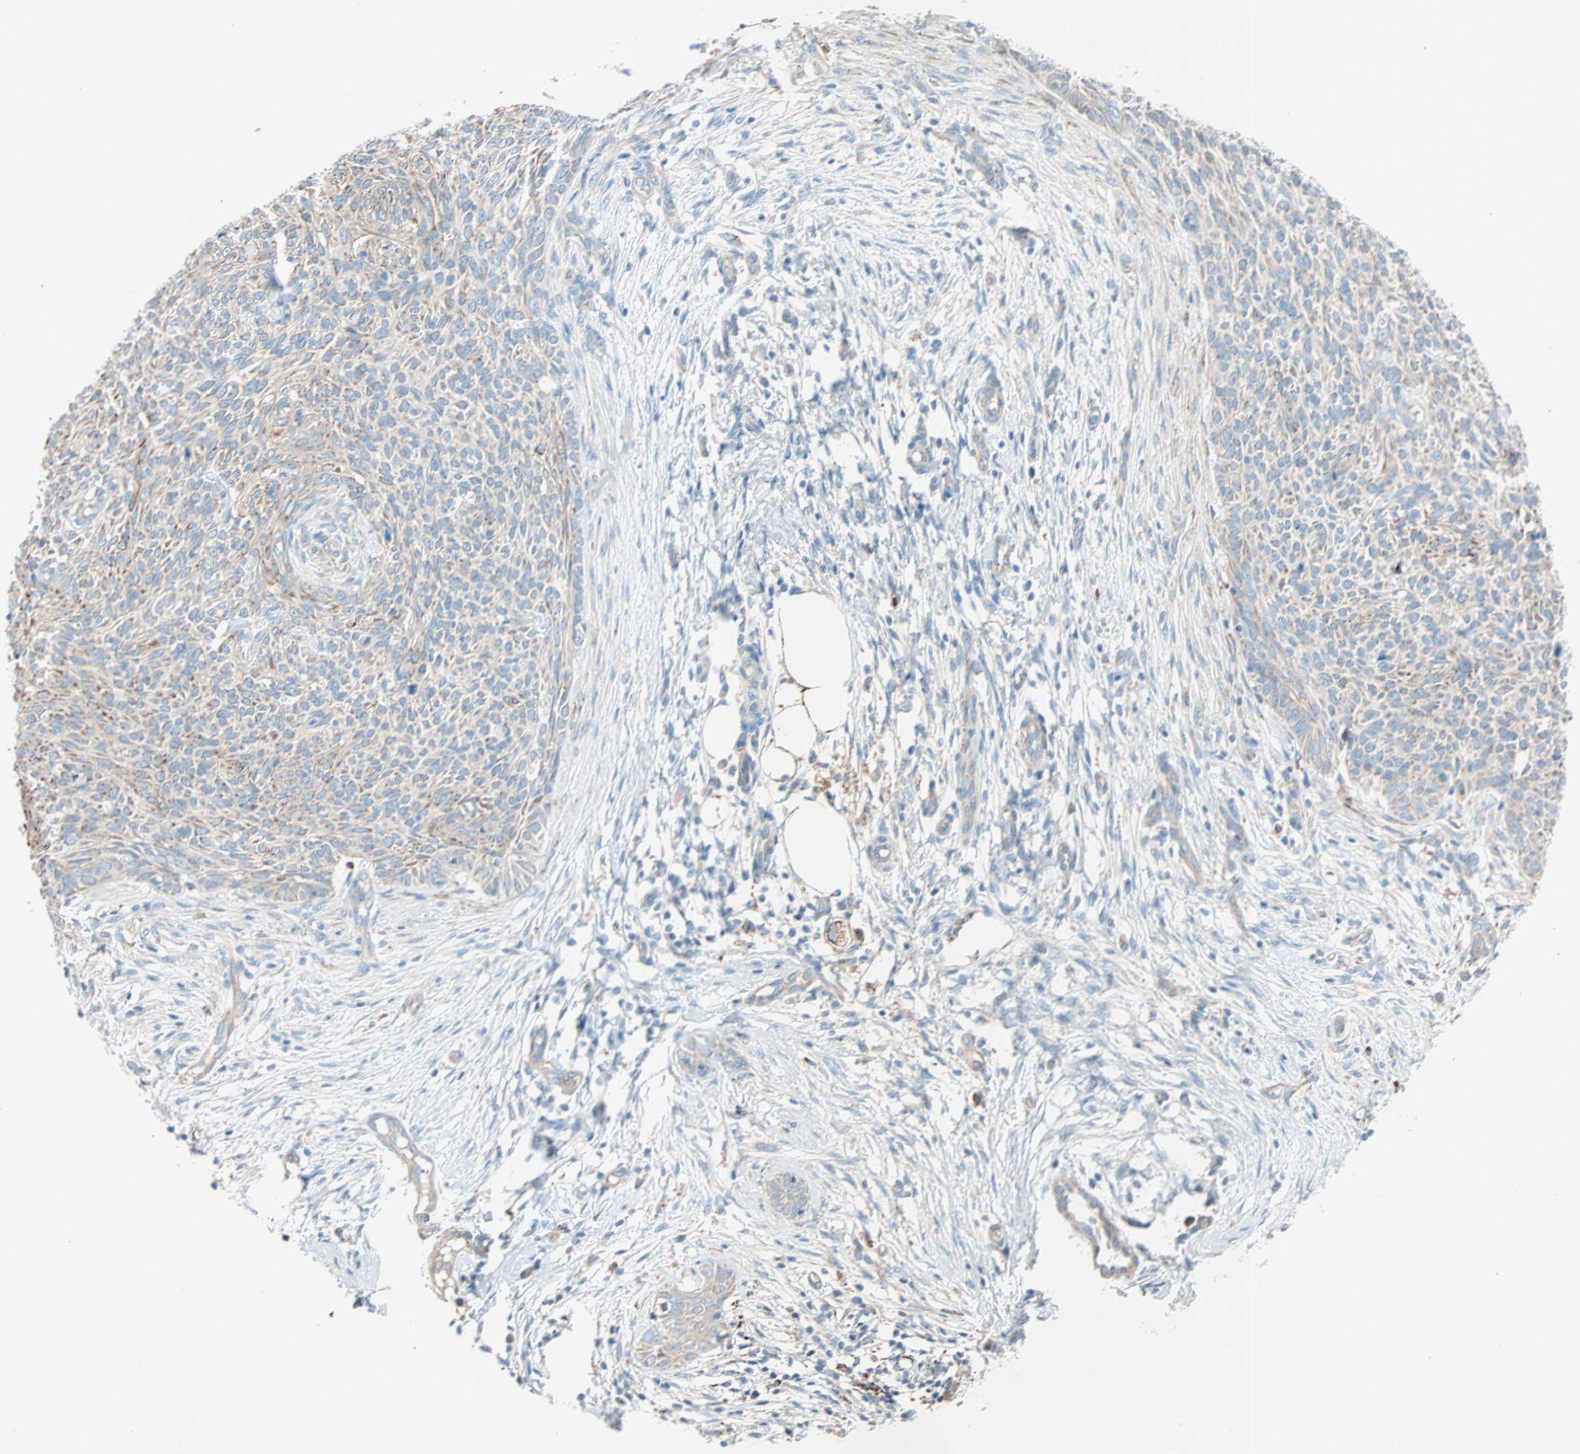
{"staining": {"intensity": "weak", "quantity": ">75%", "location": "cytoplasmic/membranous"}, "tissue": "skin cancer", "cell_type": "Tumor cells", "image_type": "cancer", "snomed": [{"axis": "morphology", "description": "Basal cell carcinoma"}, {"axis": "topography", "description": "Skin"}], "caption": "IHC histopathology image of human skin basal cell carcinoma stained for a protein (brown), which reveals low levels of weak cytoplasmic/membranous positivity in about >75% of tumor cells.", "gene": "LY6G6F", "patient": {"sex": "female", "age": 84}}